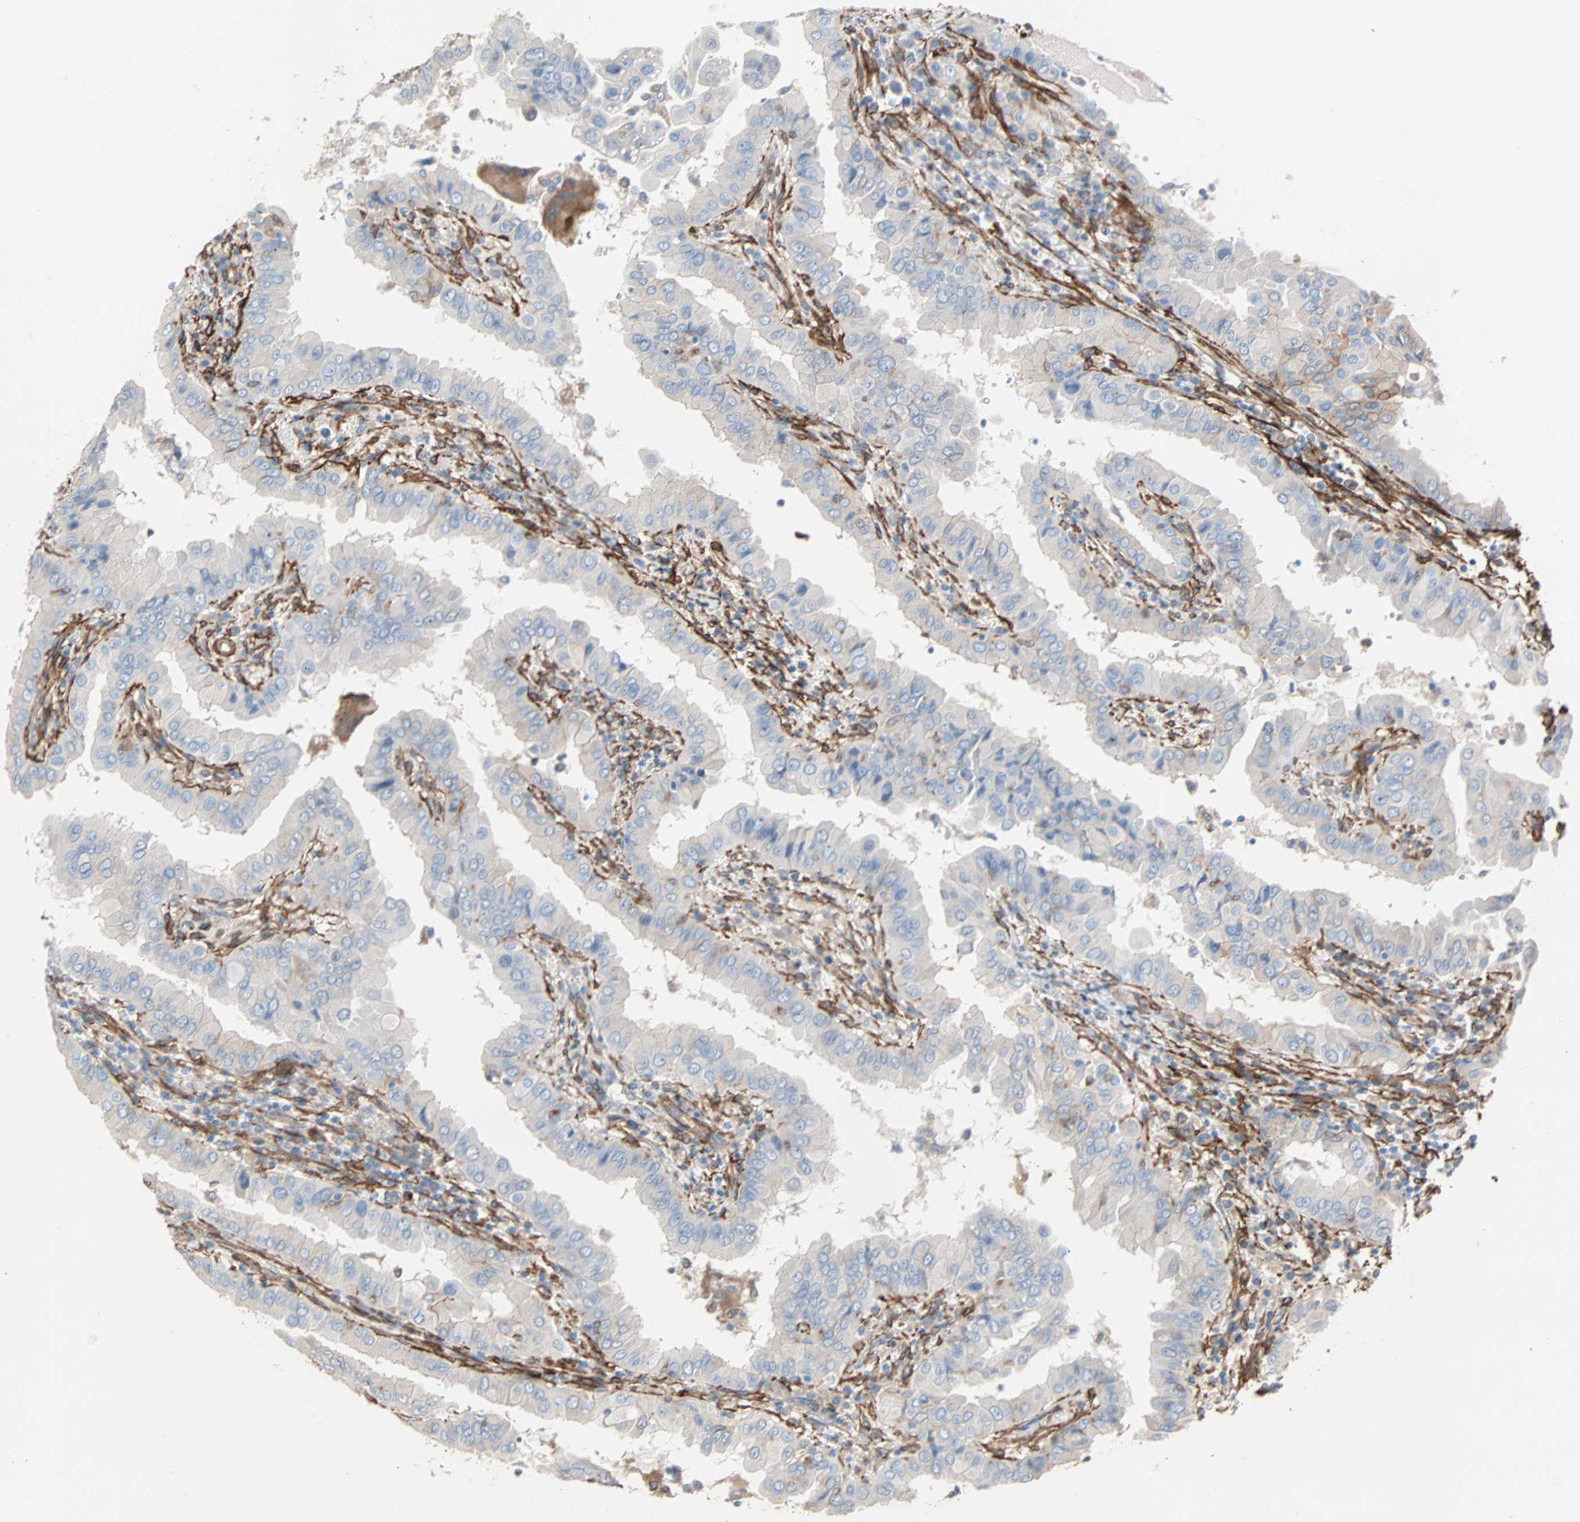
{"staining": {"intensity": "weak", "quantity": ">75%", "location": "cytoplasmic/membranous"}, "tissue": "thyroid cancer", "cell_type": "Tumor cells", "image_type": "cancer", "snomed": [{"axis": "morphology", "description": "Papillary adenocarcinoma, NOS"}, {"axis": "topography", "description": "Thyroid gland"}], "caption": "Immunohistochemistry (IHC) staining of thyroid cancer, which demonstrates low levels of weak cytoplasmic/membranous expression in approximately >75% of tumor cells indicating weak cytoplasmic/membranous protein positivity. The staining was performed using DAB (brown) for protein detection and nuclei were counterstained in hematoxylin (blue).", "gene": "EPB41L2", "patient": {"sex": "male", "age": 33}}